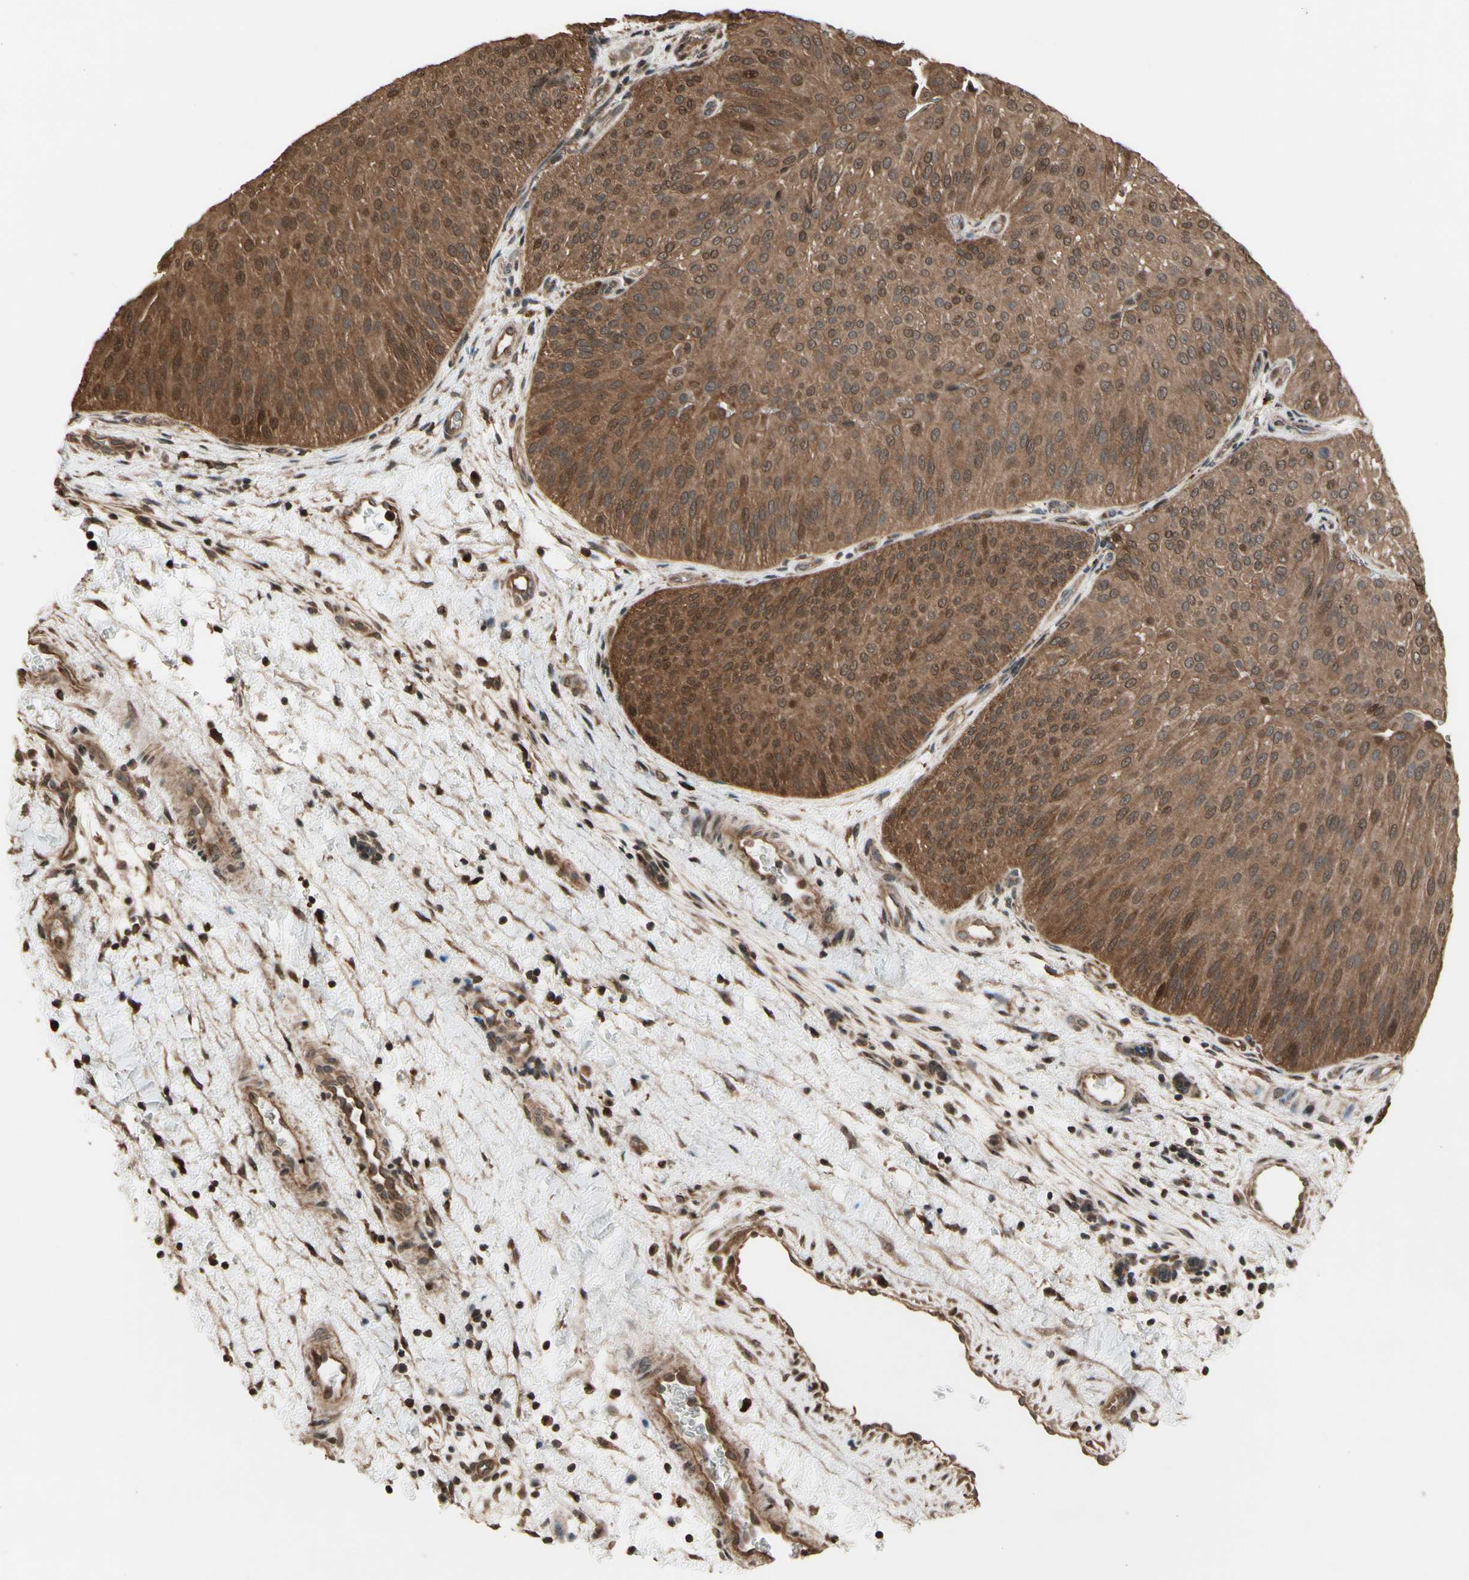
{"staining": {"intensity": "moderate", "quantity": ">75%", "location": "cytoplasmic/membranous,nuclear"}, "tissue": "urothelial cancer", "cell_type": "Tumor cells", "image_type": "cancer", "snomed": [{"axis": "morphology", "description": "Urothelial carcinoma, Low grade"}, {"axis": "topography", "description": "Urinary bladder"}], "caption": "Urothelial cancer stained with immunohistochemistry (IHC) reveals moderate cytoplasmic/membranous and nuclear staining in approximately >75% of tumor cells. The staining was performed using DAB (3,3'-diaminobenzidine) to visualize the protein expression in brown, while the nuclei were stained in blue with hematoxylin (Magnification: 20x).", "gene": "CSF1R", "patient": {"sex": "female", "age": 60}}